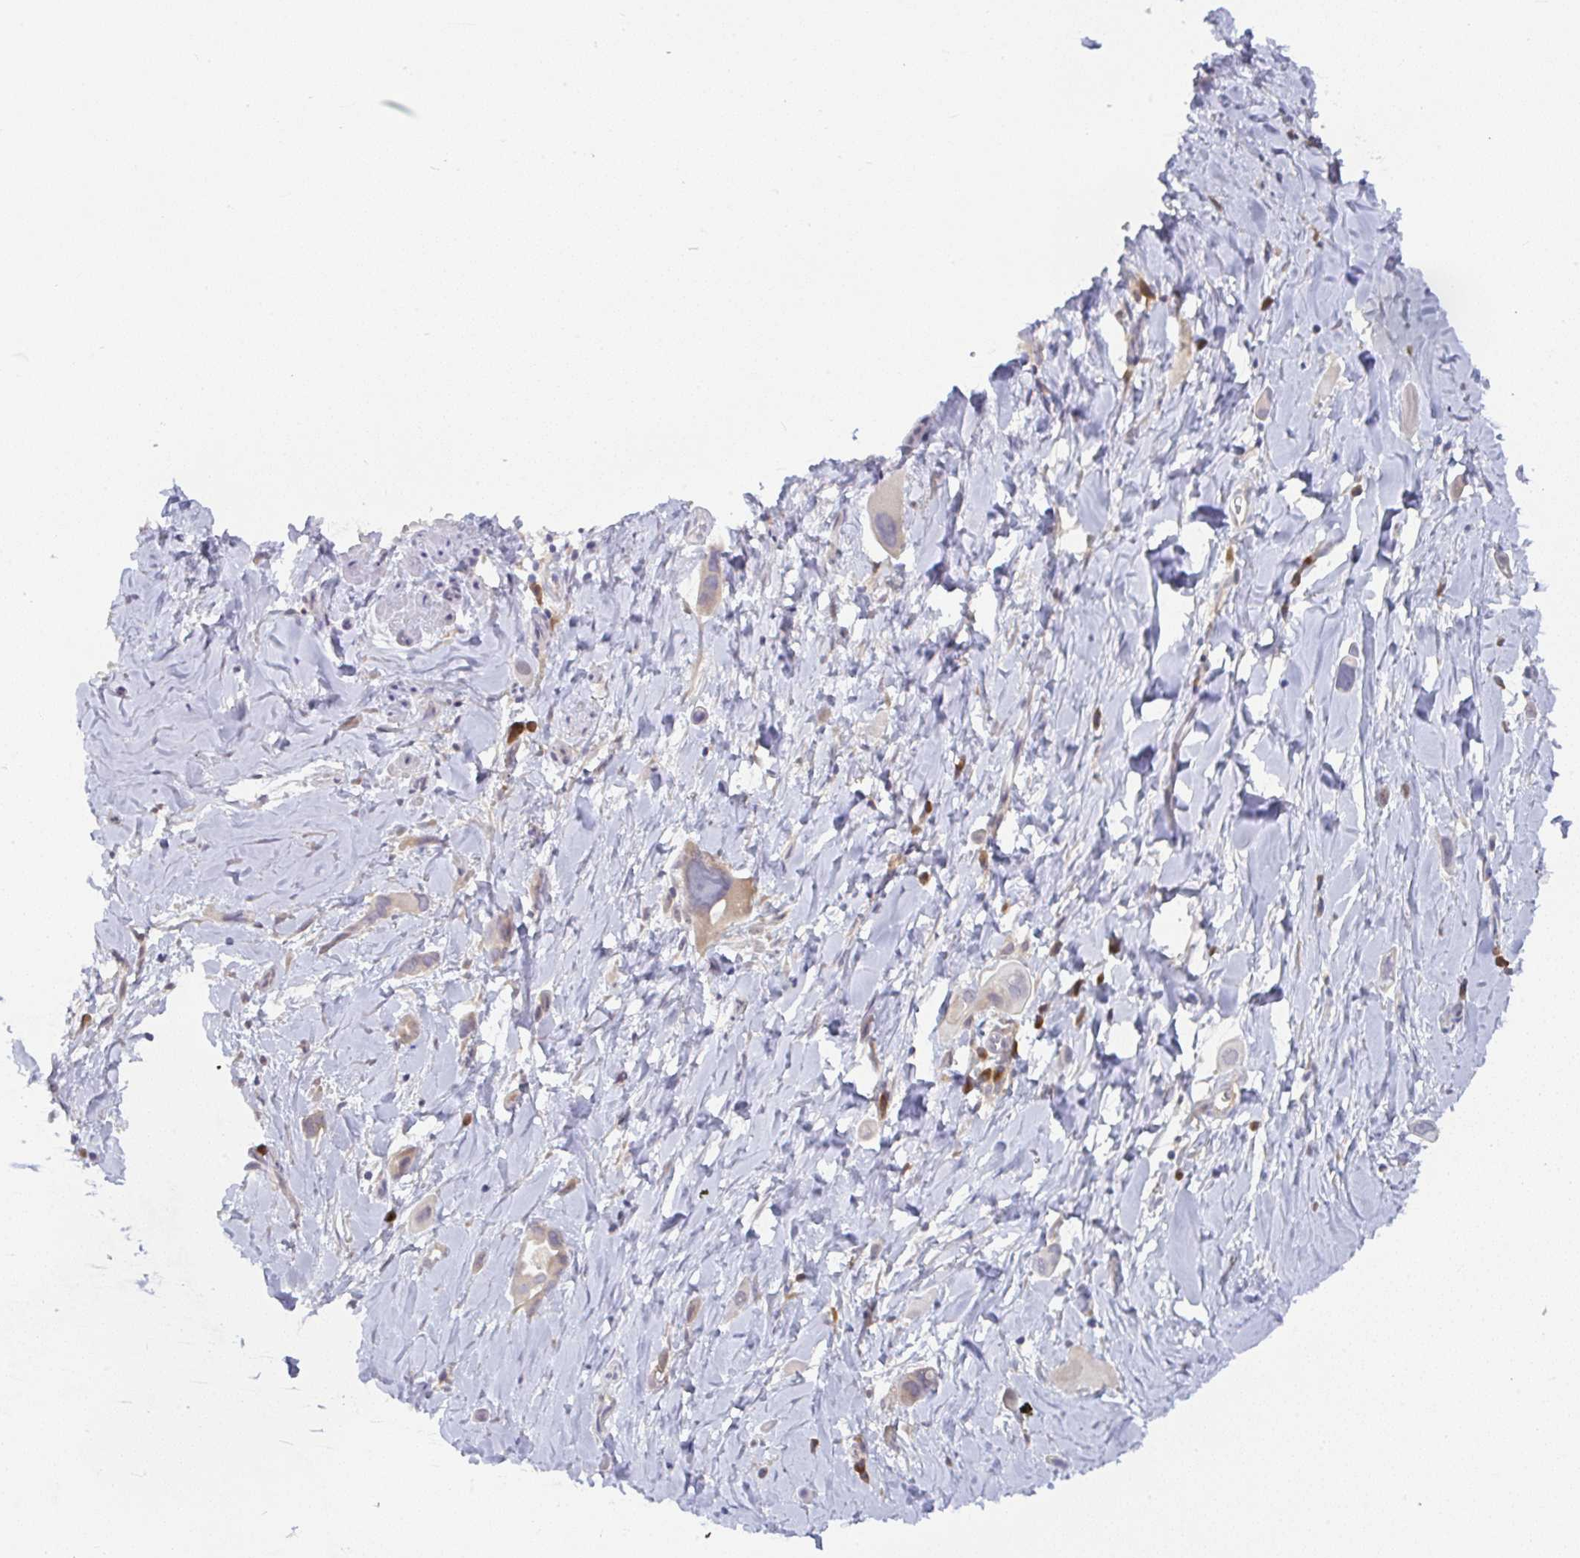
{"staining": {"intensity": "weak", "quantity": ">75%", "location": "cytoplasmic/membranous"}, "tissue": "lung cancer", "cell_type": "Tumor cells", "image_type": "cancer", "snomed": [{"axis": "morphology", "description": "Adenocarcinoma, NOS"}, {"axis": "topography", "description": "Lung"}], "caption": "Immunohistochemical staining of lung cancer (adenocarcinoma) exhibits low levels of weak cytoplasmic/membranous protein positivity in approximately >75% of tumor cells.", "gene": "DERL2", "patient": {"sex": "male", "age": 76}}